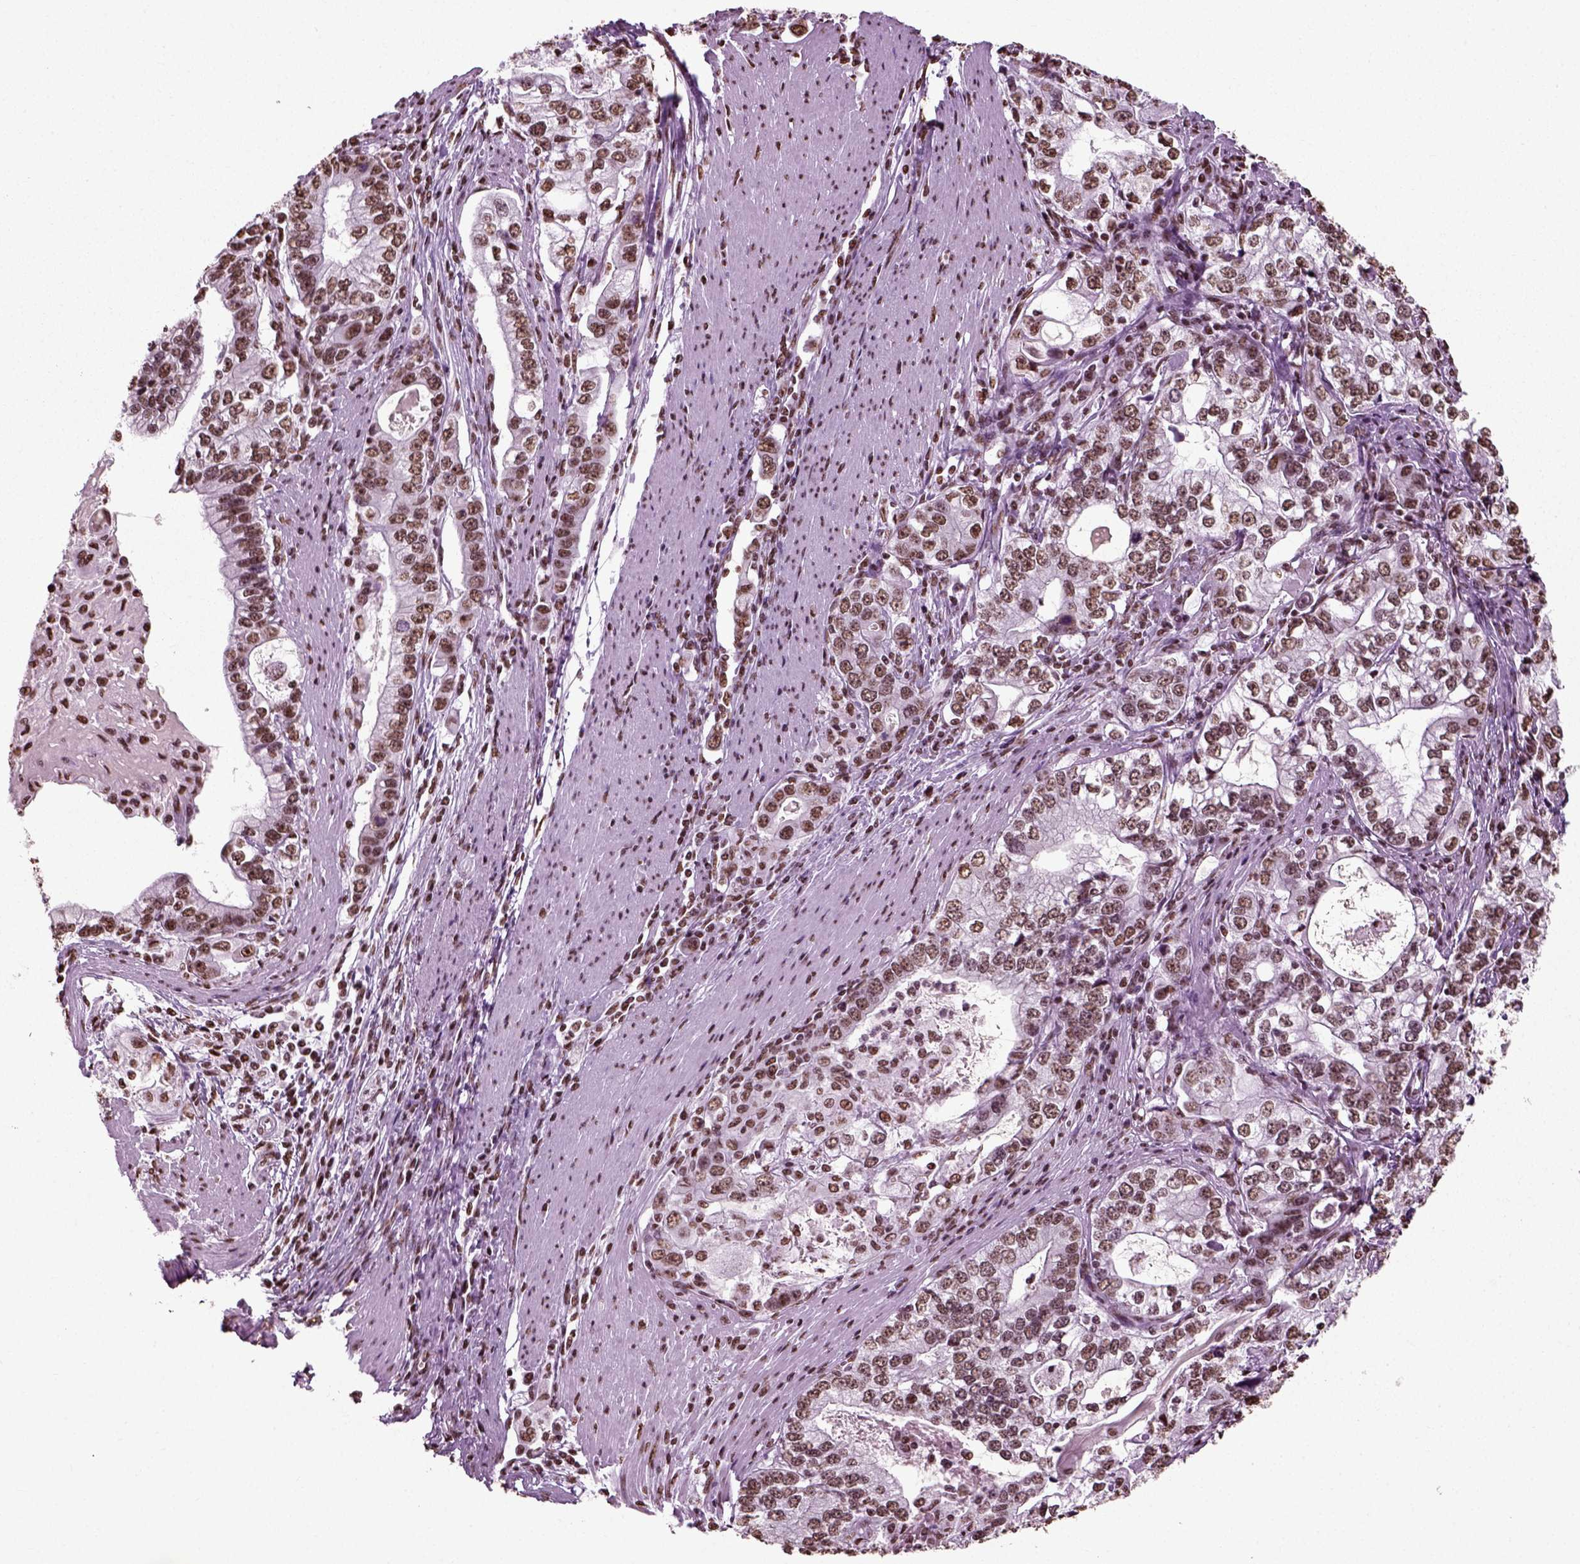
{"staining": {"intensity": "moderate", "quantity": ">75%", "location": "nuclear"}, "tissue": "stomach cancer", "cell_type": "Tumor cells", "image_type": "cancer", "snomed": [{"axis": "morphology", "description": "Adenocarcinoma, NOS"}, {"axis": "topography", "description": "Stomach, lower"}], "caption": "Stomach cancer (adenocarcinoma) stained with a protein marker shows moderate staining in tumor cells.", "gene": "POLR1H", "patient": {"sex": "female", "age": 72}}